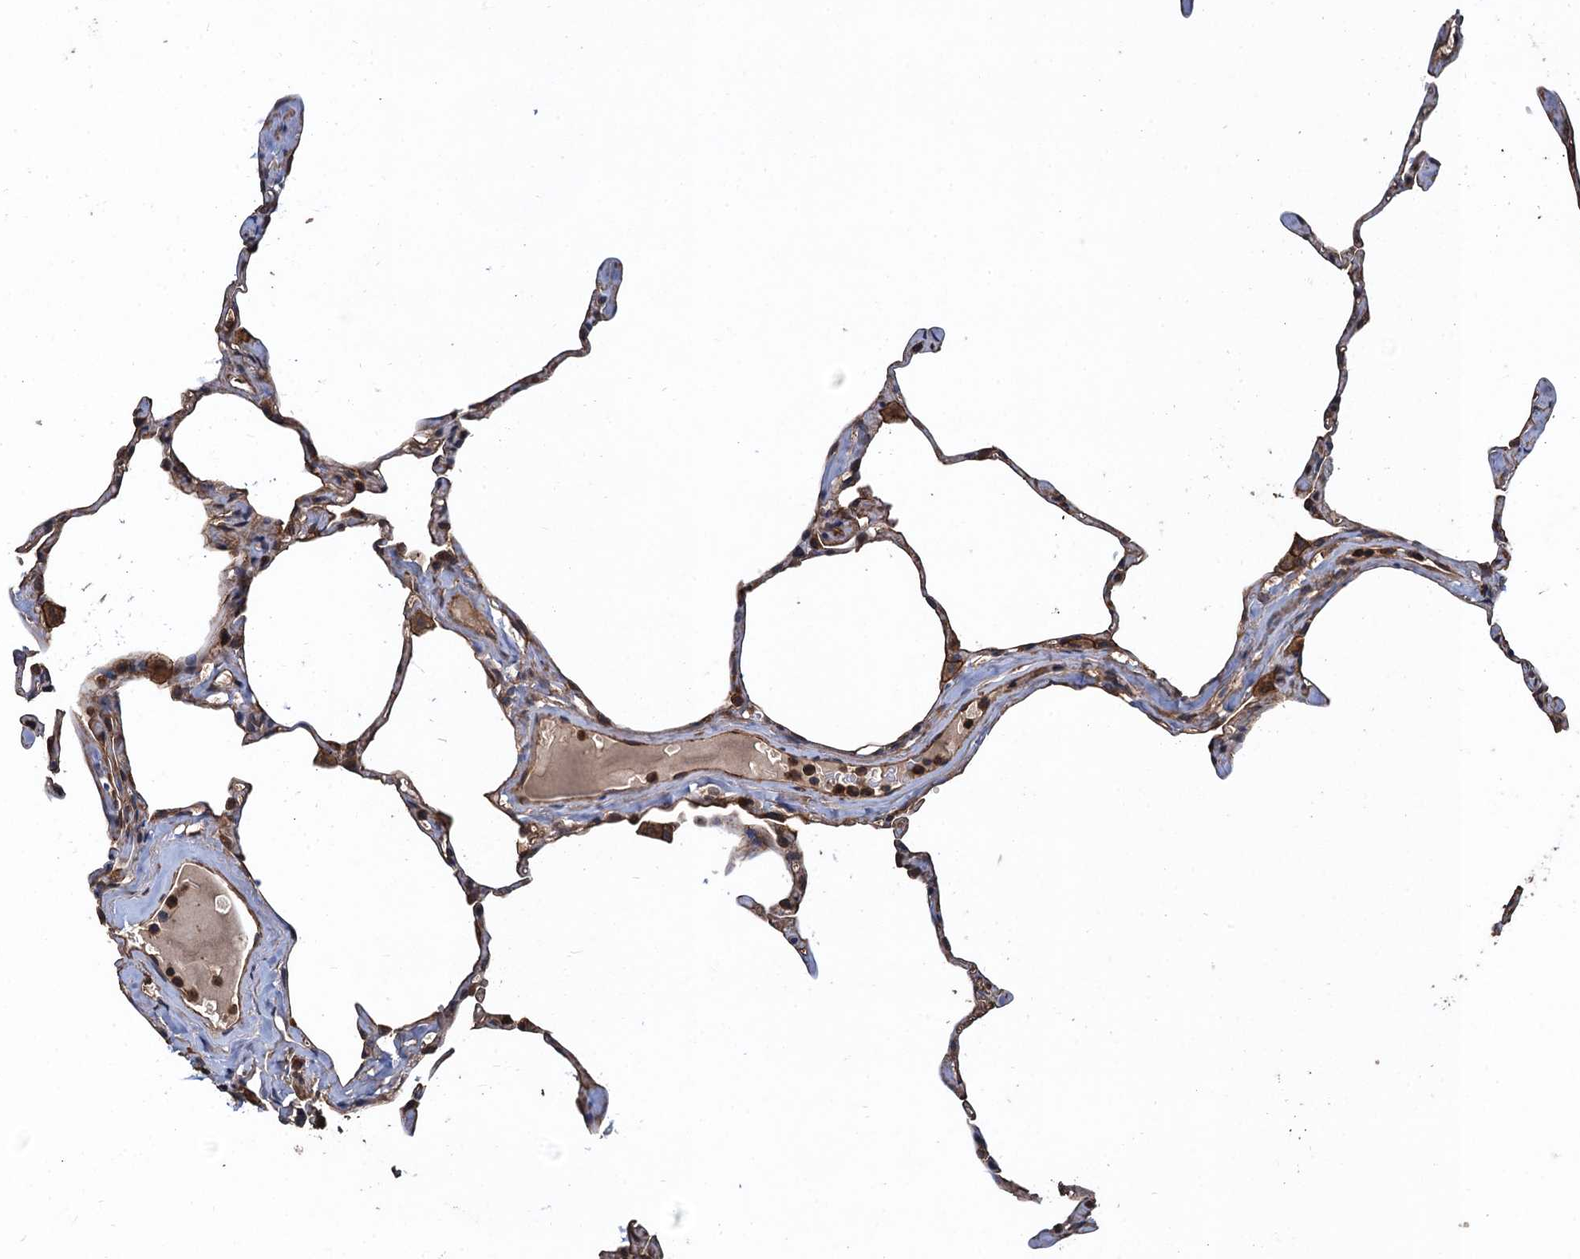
{"staining": {"intensity": "moderate", "quantity": "25%-75%", "location": "cytoplasmic/membranous"}, "tissue": "lung", "cell_type": "Alveolar cells", "image_type": "normal", "snomed": [{"axis": "morphology", "description": "Normal tissue, NOS"}, {"axis": "topography", "description": "Lung"}], "caption": "Immunohistochemical staining of unremarkable human lung shows moderate cytoplasmic/membranous protein staining in about 25%-75% of alveolar cells.", "gene": "PPP4R1", "patient": {"sex": "male", "age": 65}}